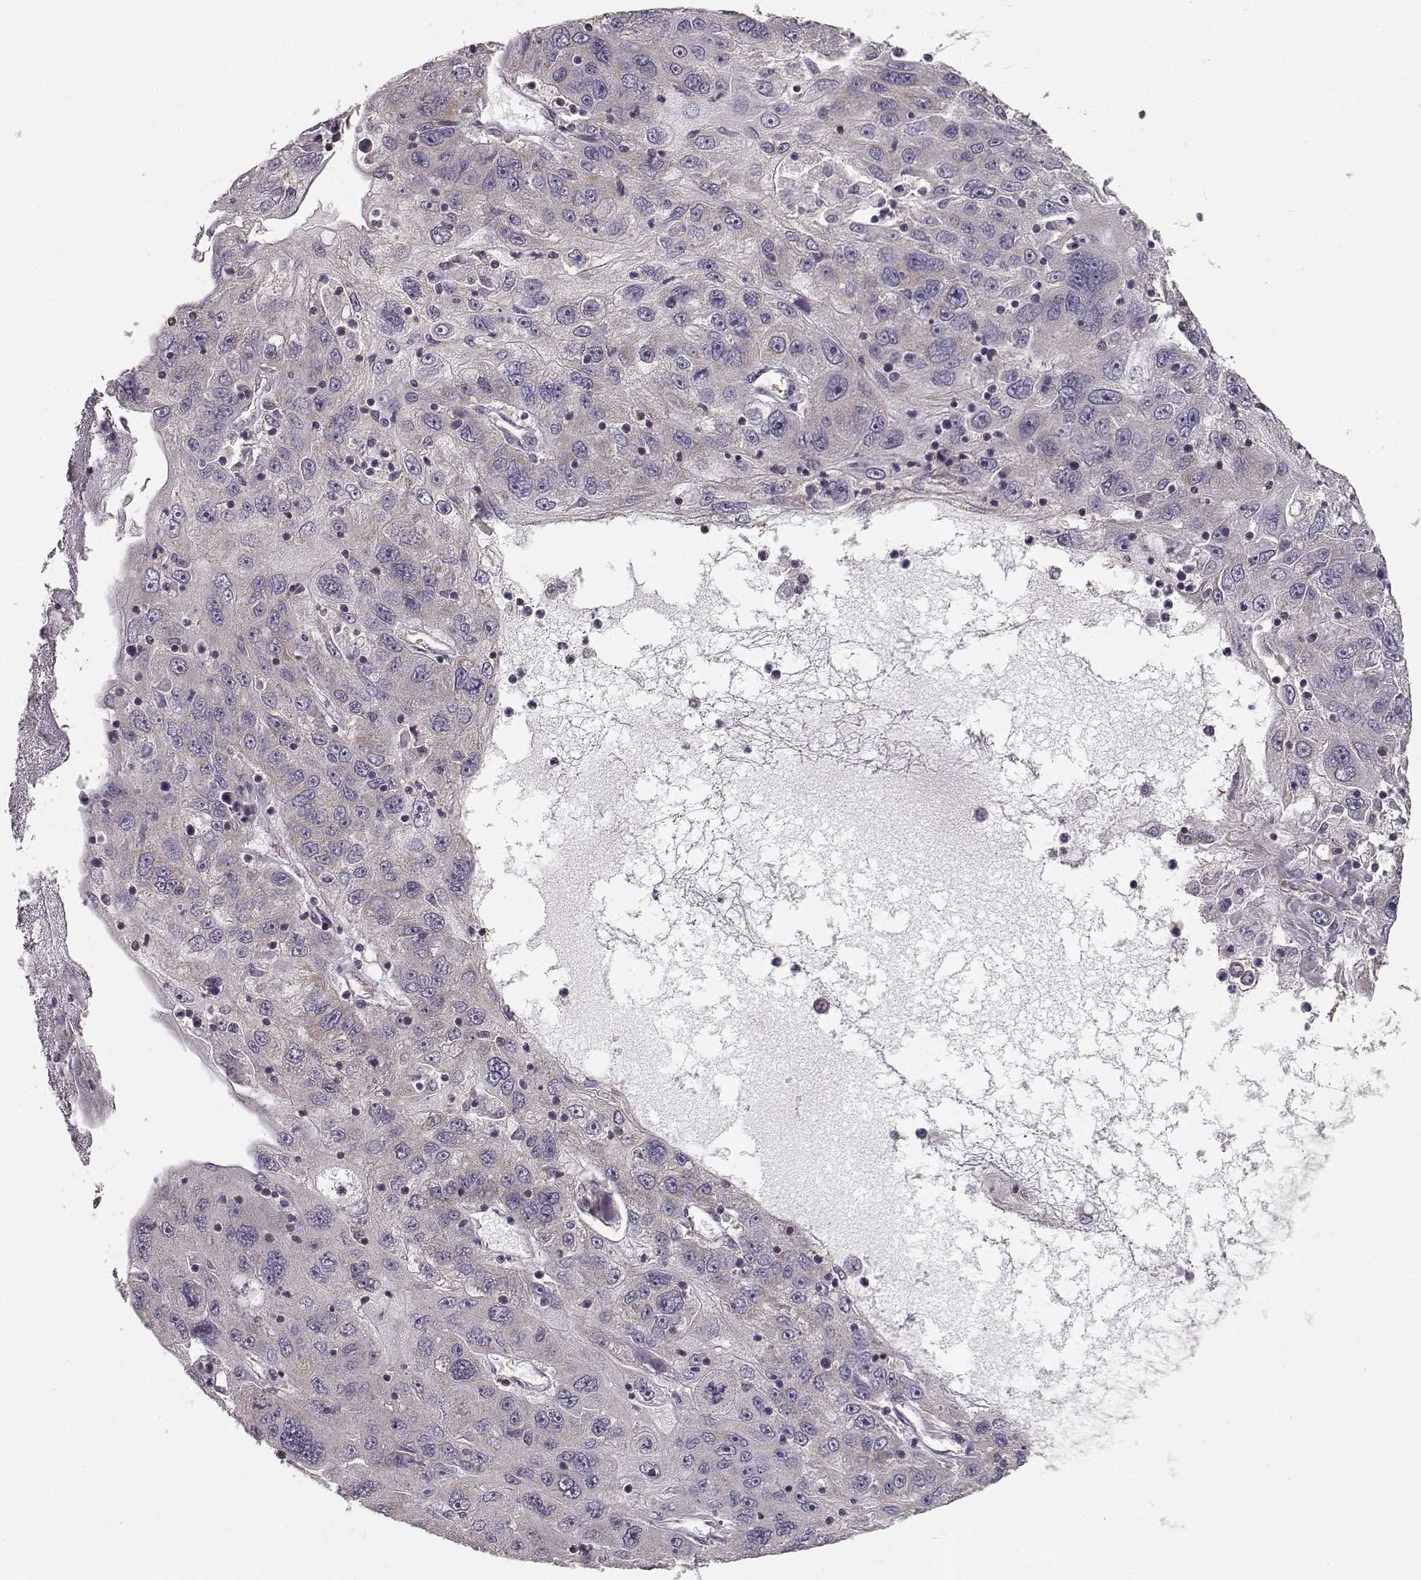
{"staining": {"intensity": "negative", "quantity": "none", "location": "none"}, "tissue": "stomach cancer", "cell_type": "Tumor cells", "image_type": "cancer", "snomed": [{"axis": "morphology", "description": "Adenocarcinoma, NOS"}, {"axis": "topography", "description": "Stomach"}], "caption": "An immunohistochemistry (IHC) image of stomach cancer is shown. There is no staining in tumor cells of stomach cancer. (DAB immunohistochemistry (IHC), high magnification).", "gene": "ERBB3", "patient": {"sex": "male", "age": 56}}